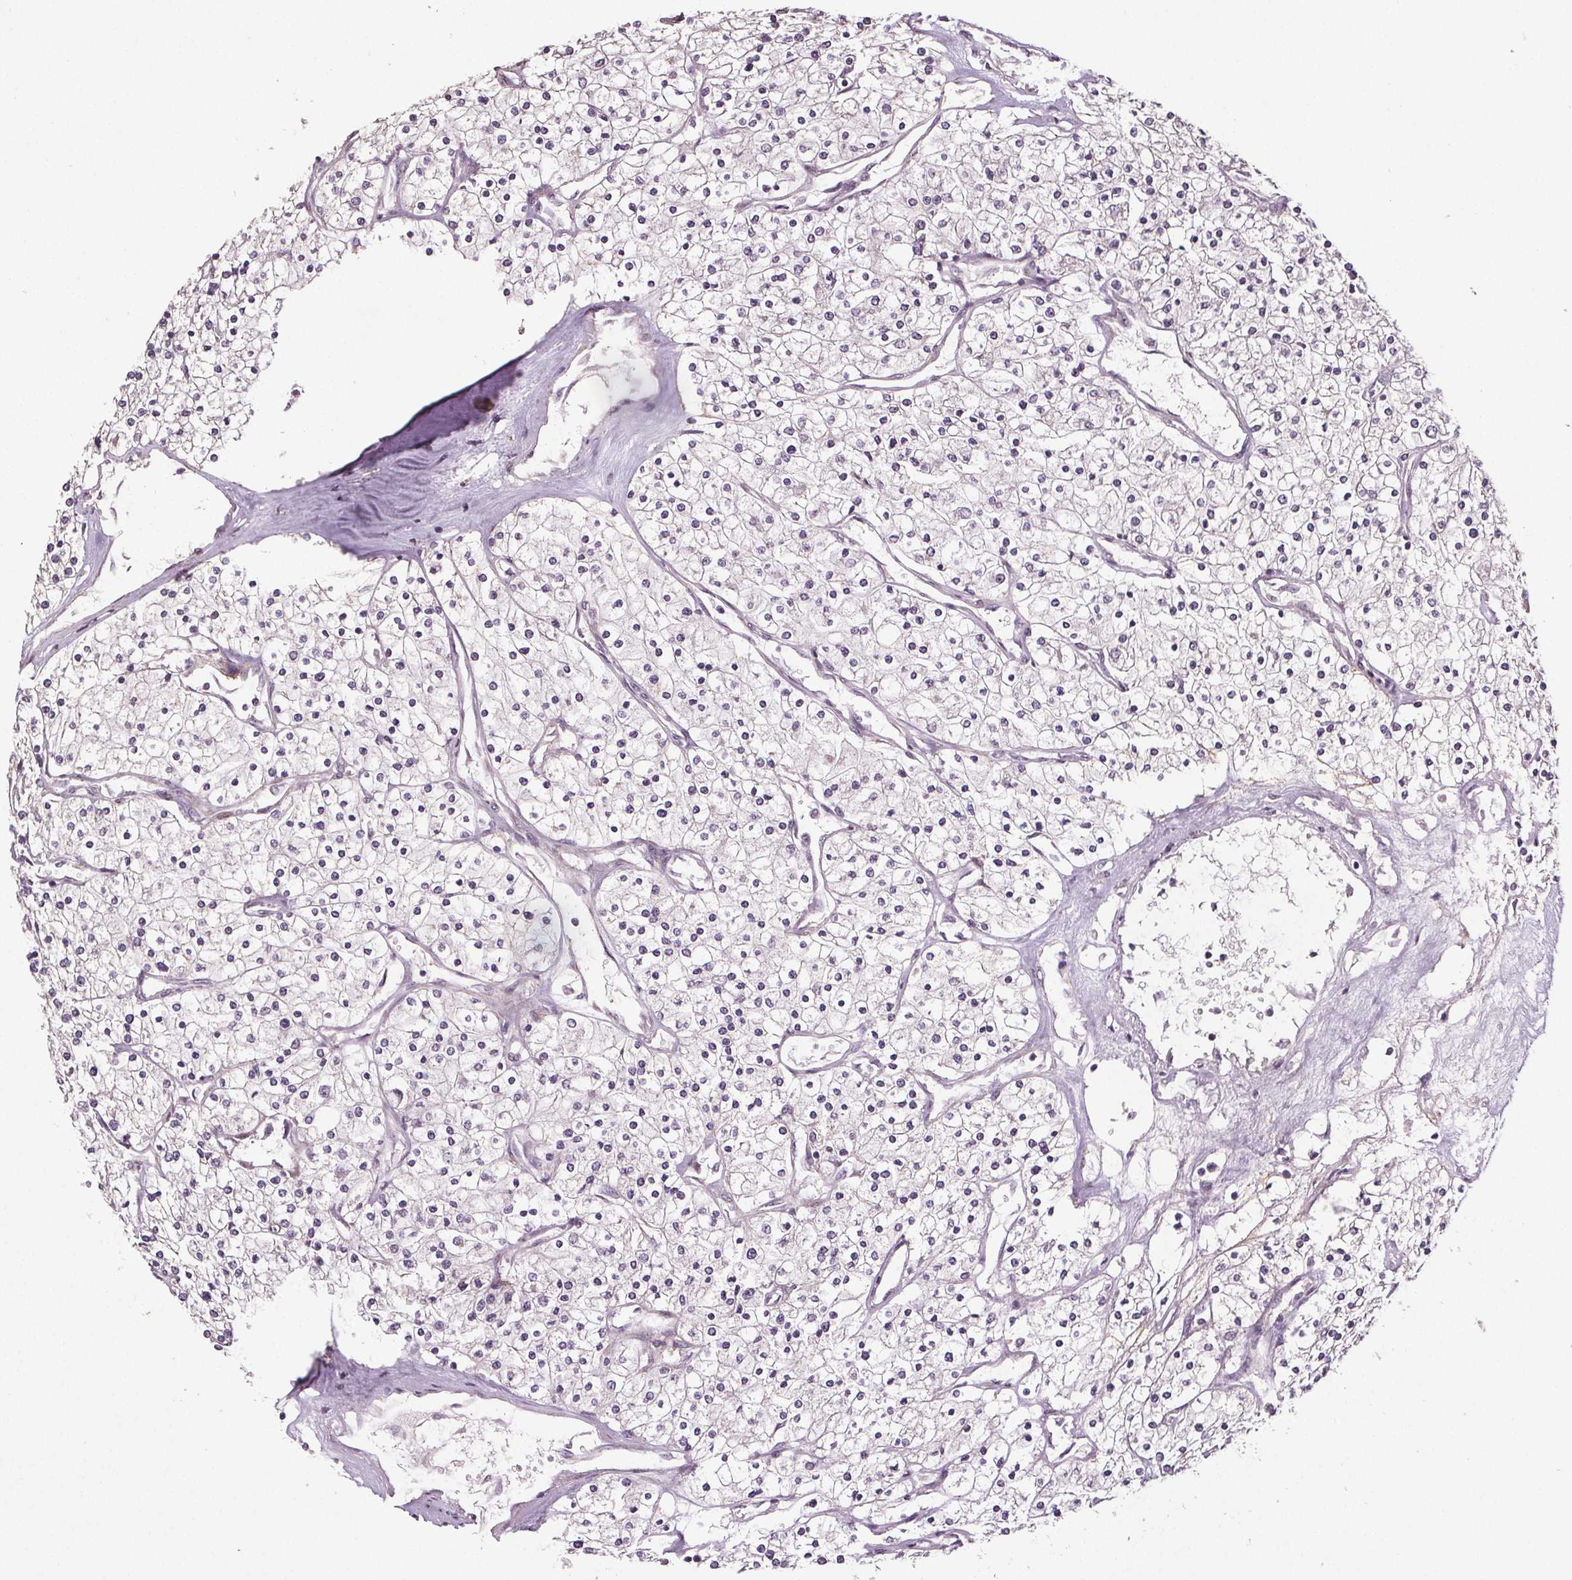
{"staining": {"intensity": "negative", "quantity": "none", "location": "none"}, "tissue": "renal cancer", "cell_type": "Tumor cells", "image_type": "cancer", "snomed": [{"axis": "morphology", "description": "Adenocarcinoma, NOS"}, {"axis": "topography", "description": "Kidney"}], "caption": "Tumor cells are negative for protein expression in human adenocarcinoma (renal).", "gene": "EPHB3", "patient": {"sex": "male", "age": 80}}